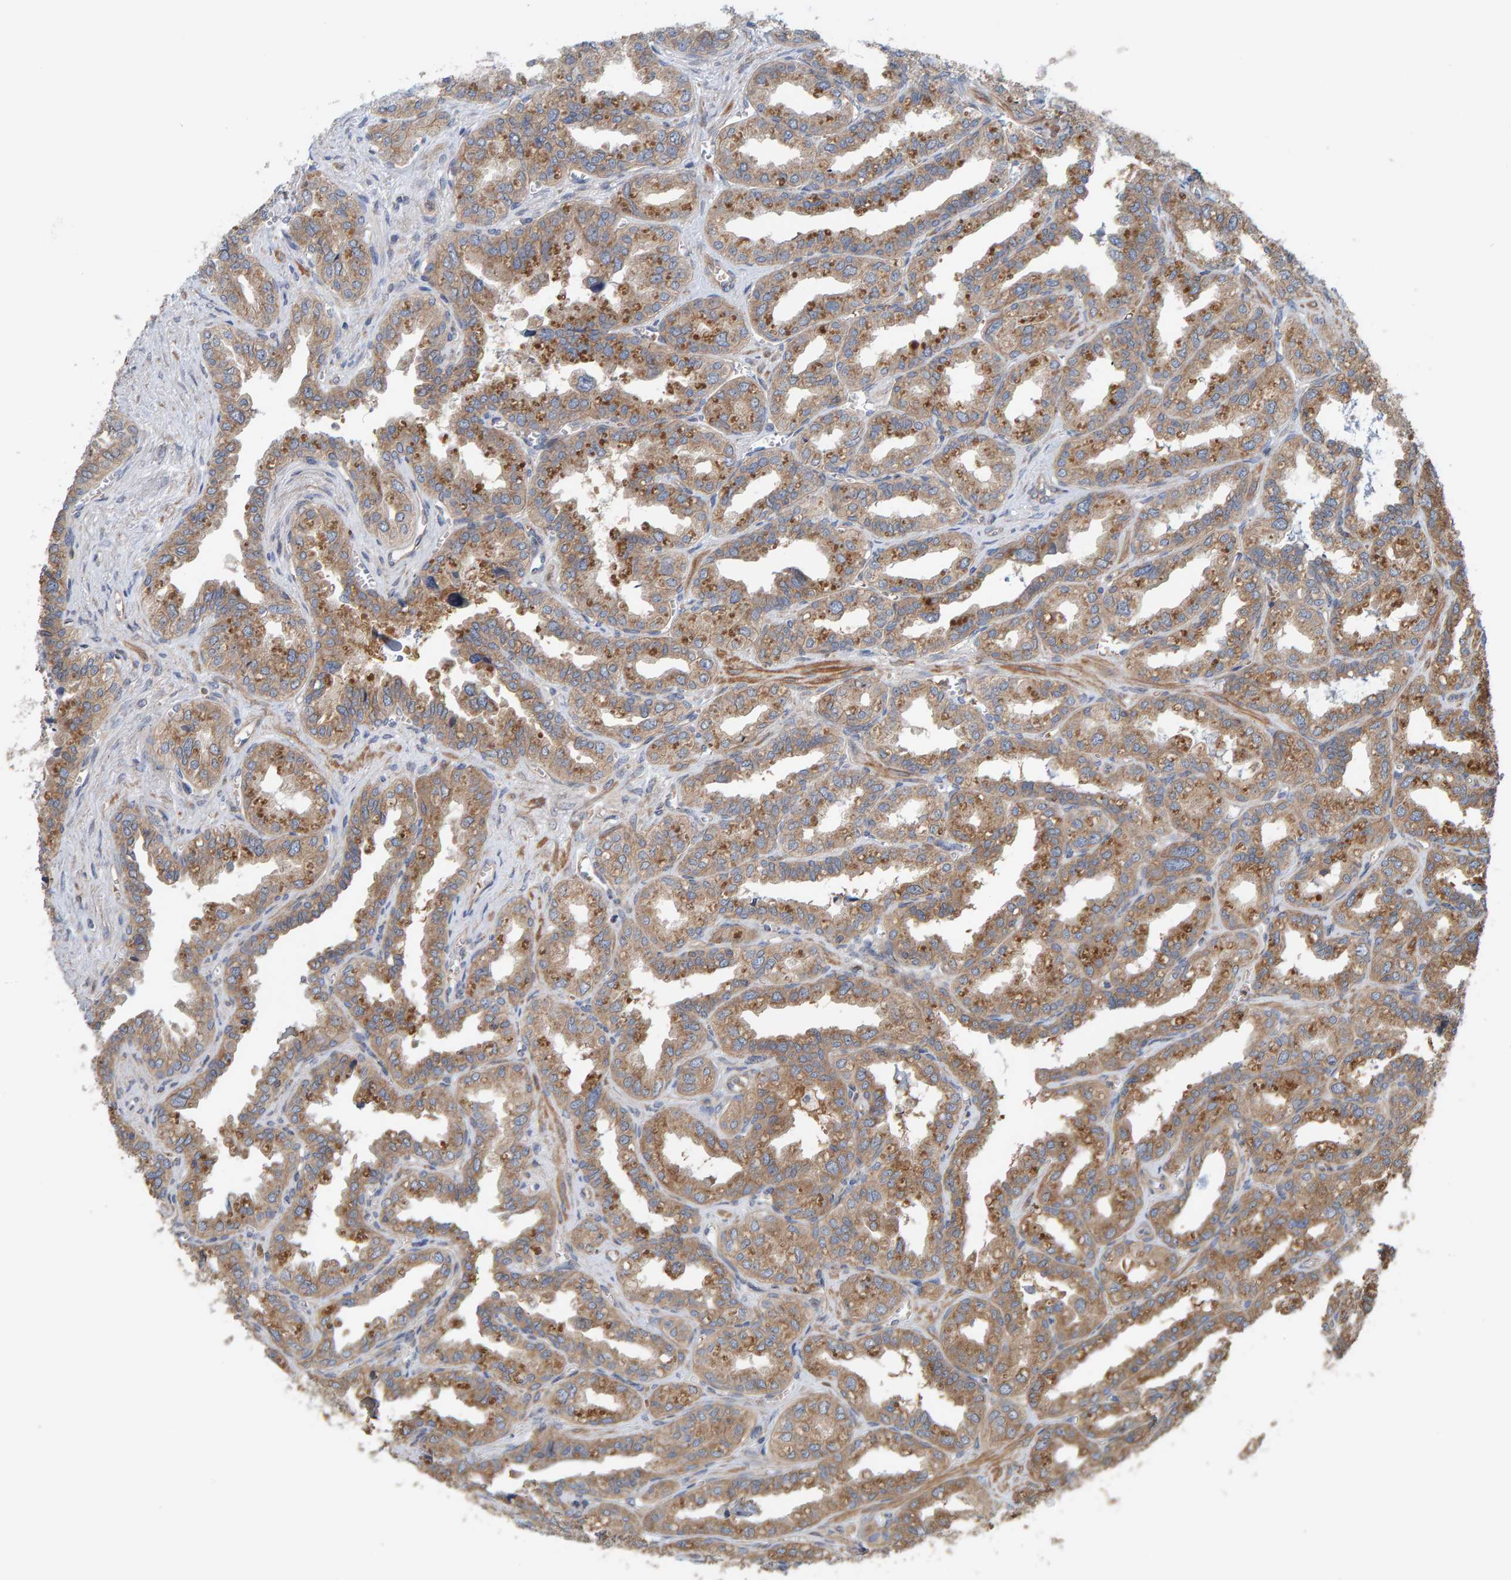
{"staining": {"intensity": "moderate", "quantity": ">75%", "location": "cytoplasmic/membranous"}, "tissue": "seminal vesicle", "cell_type": "Glandular cells", "image_type": "normal", "snomed": [{"axis": "morphology", "description": "Normal tissue, NOS"}, {"axis": "topography", "description": "Prostate"}, {"axis": "topography", "description": "Seminal veicle"}], "caption": "An immunohistochemistry photomicrograph of normal tissue is shown. Protein staining in brown highlights moderate cytoplasmic/membranous positivity in seminal vesicle within glandular cells. The protein of interest is stained brown, and the nuclei are stained in blue (DAB IHC with brightfield microscopy, high magnification).", "gene": "UBAP1", "patient": {"sex": "male", "age": 51}}